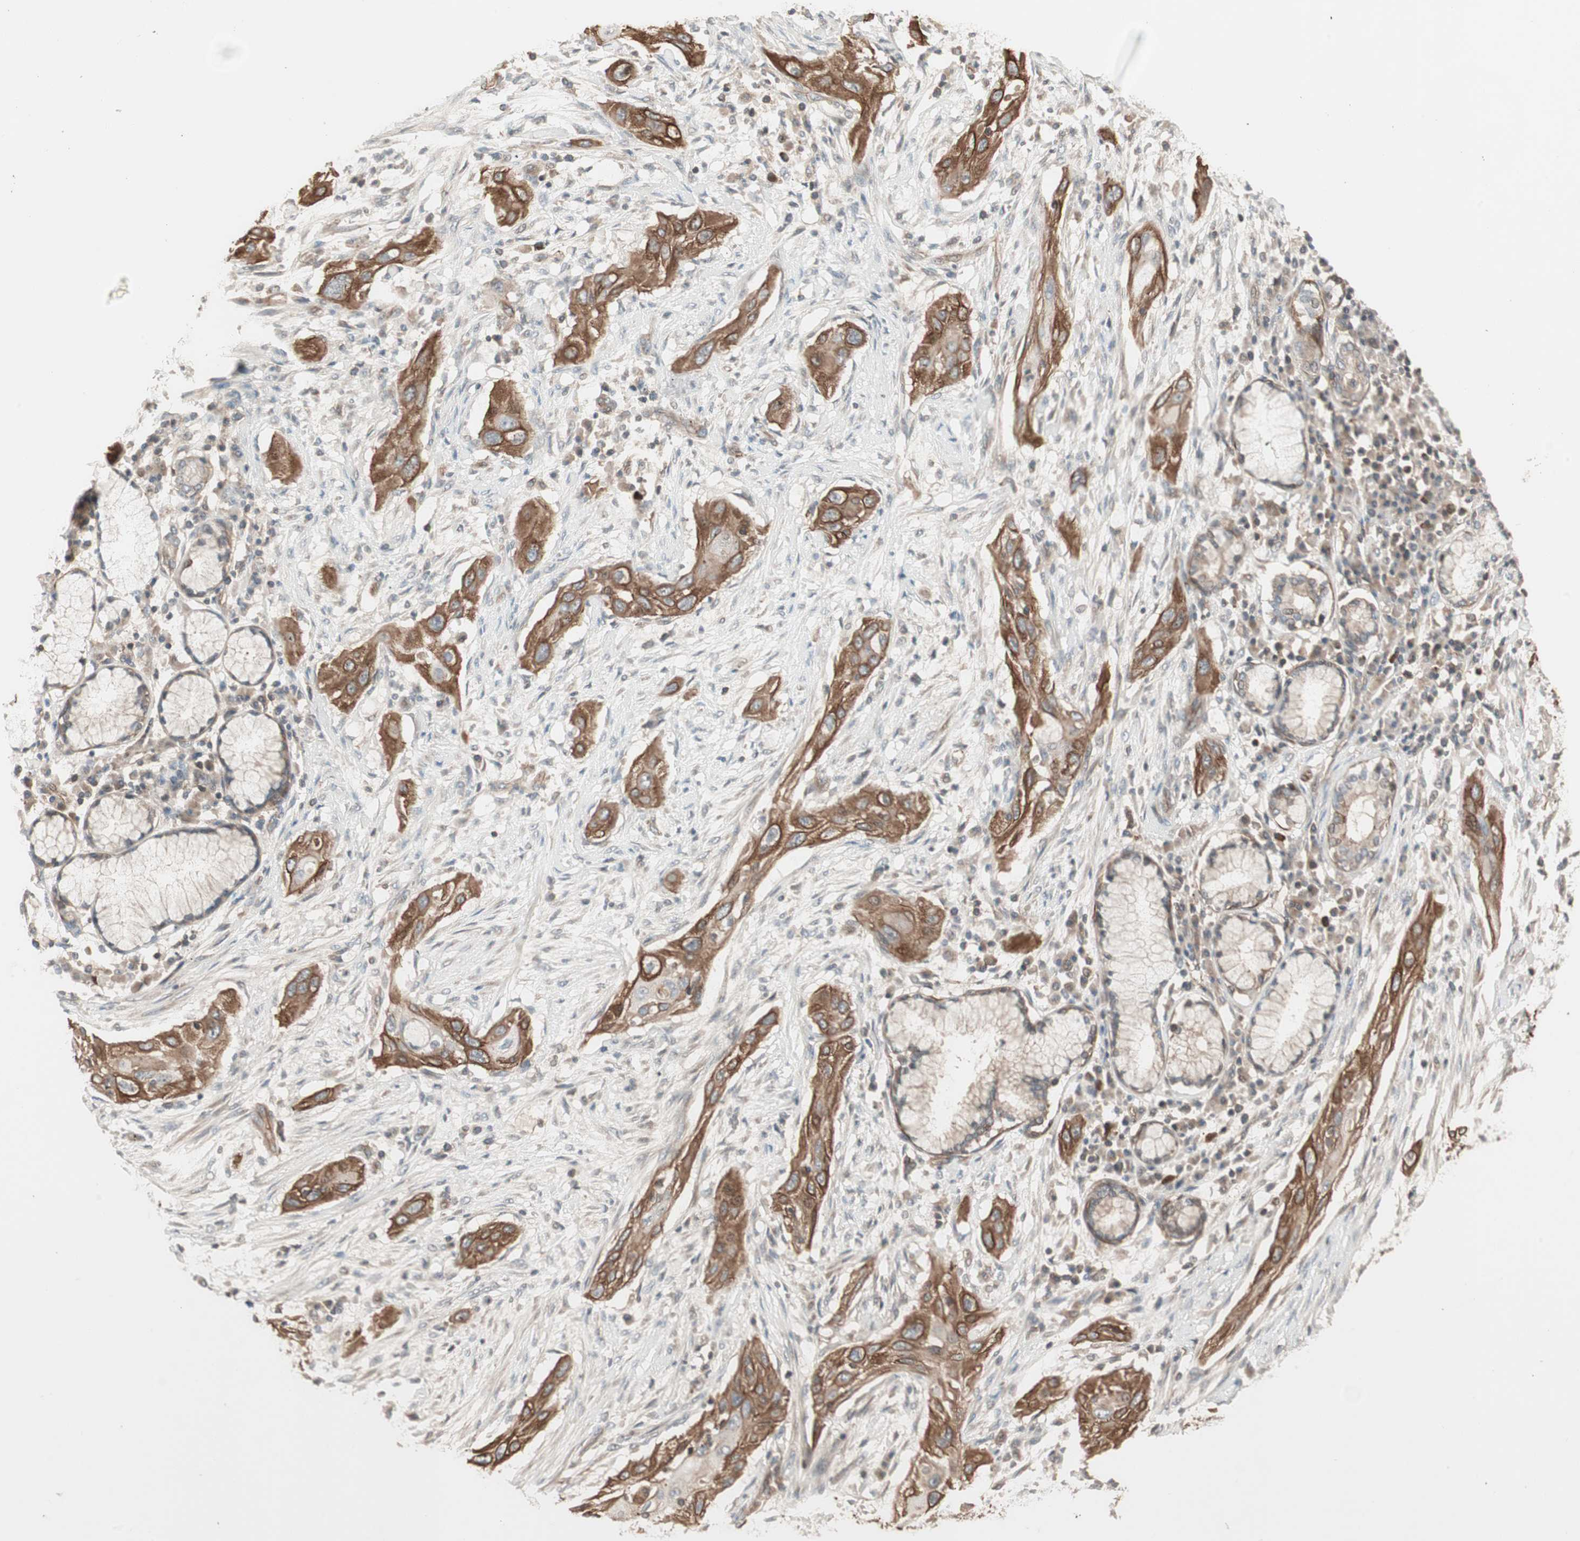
{"staining": {"intensity": "strong", "quantity": ">75%", "location": "cytoplasmic/membranous"}, "tissue": "lung cancer", "cell_type": "Tumor cells", "image_type": "cancer", "snomed": [{"axis": "morphology", "description": "Squamous cell carcinoma, NOS"}, {"axis": "topography", "description": "Lung"}], "caption": "Immunohistochemical staining of human lung cancer shows high levels of strong cytoplasmic/membranous positivity in about >75% of tumor cells.", "gene": "TFPI", "patient": {"sex": "female", "age": 47}}